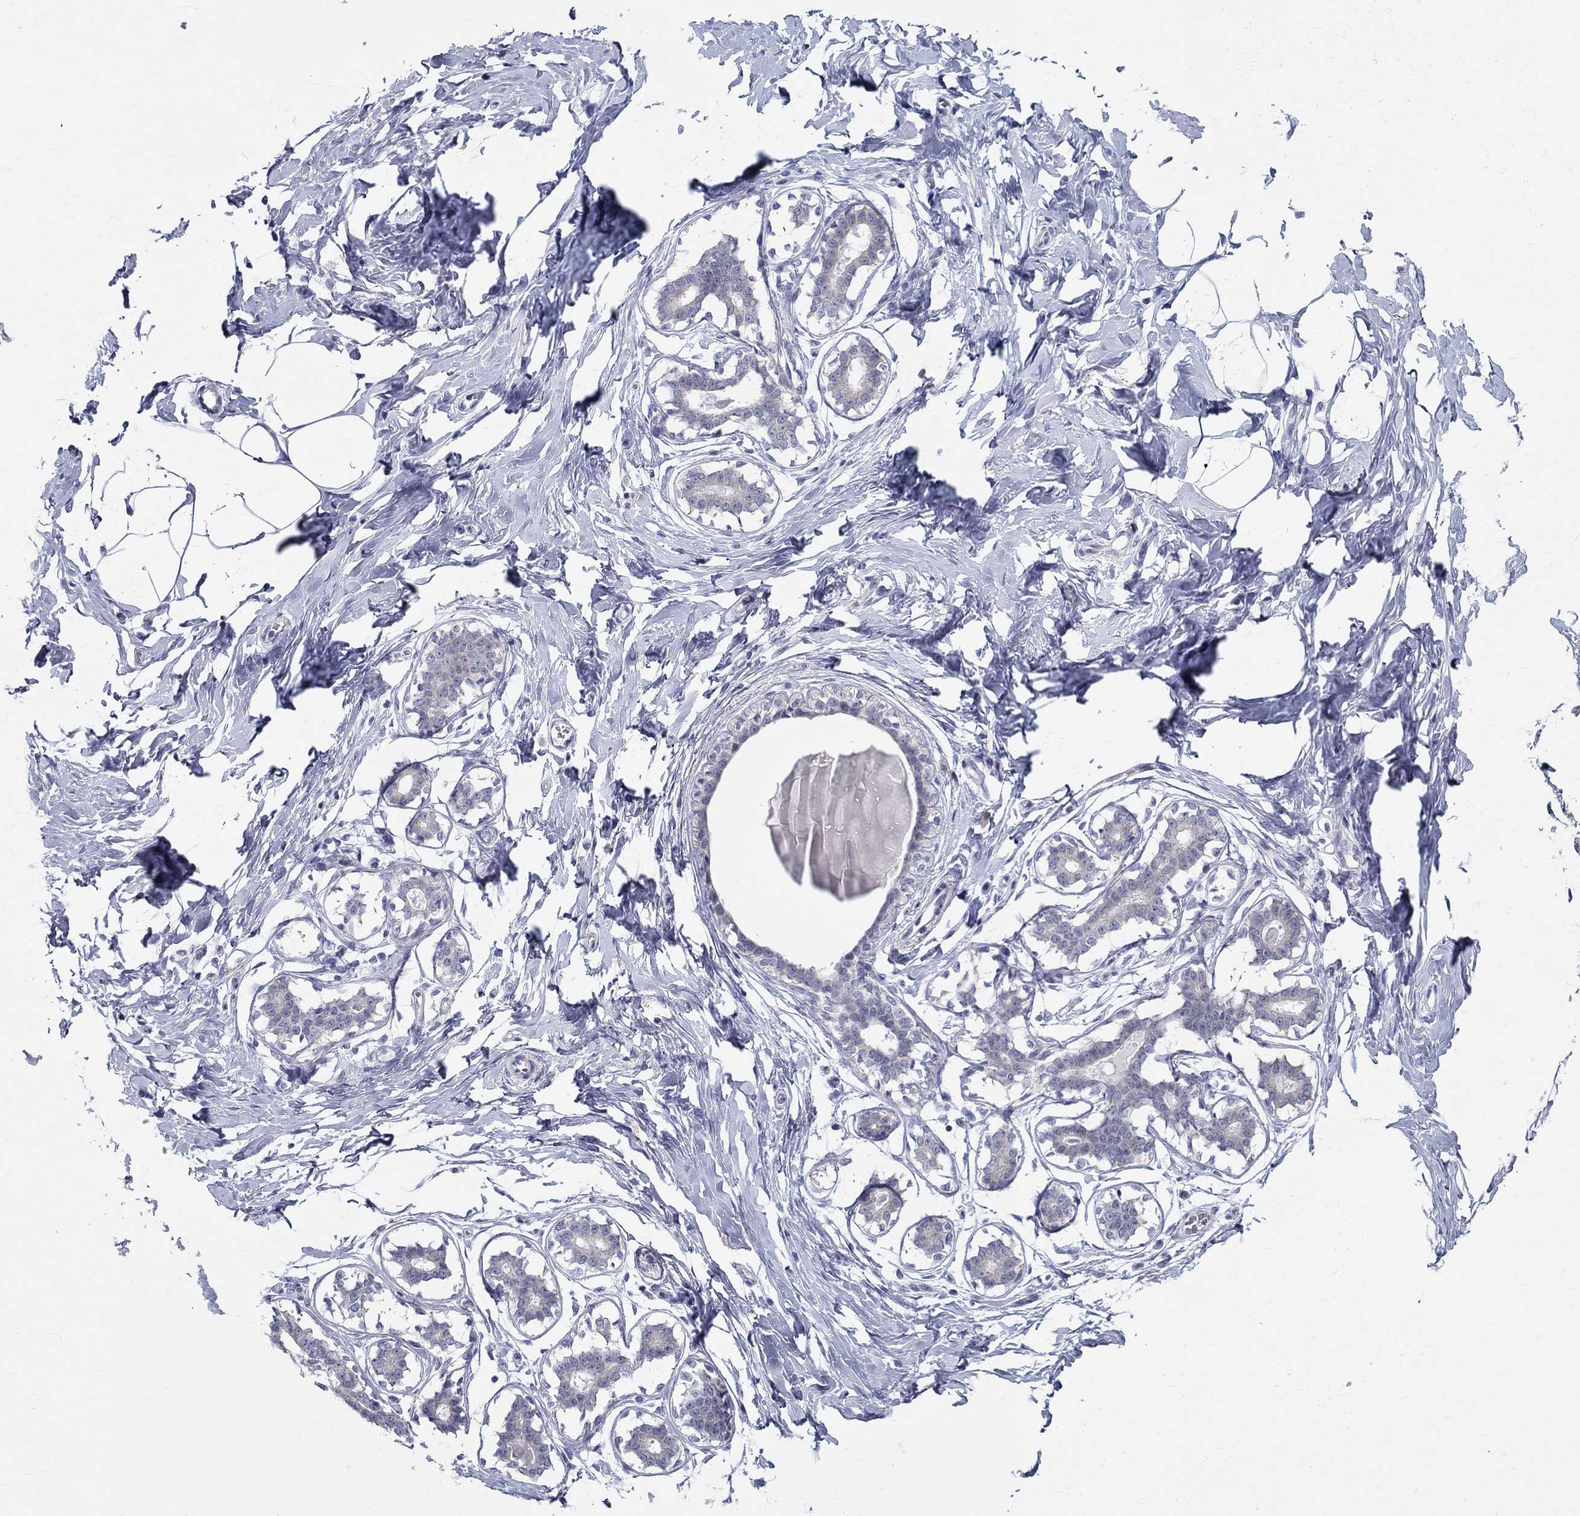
{"staining": {"intensity": "negative", "quantity": "none", "location": "none"}, "tissue": "breast", "cell_type": "Adipocytes", "image_type": "normal", "snomed": [{"axis": "morphology", "description": "Normal tissue, NOS"}, {"axis": "morphology", "description": "Lobular carcinoma, in situ"}, {"axis": "topography", "description": "Breast"}], "caption": "Immunohistochemical staining of benign breast shows no significant positivity in adipocytes. The staining was performed using DAB (3,3'-diaminobenzidine) to visualize the protein expression in brown, while the nuclei were stained in blue with hematoxylin (Magnification: 20x).", "gene": "ENSG00000290147", "patient": {"sex": "female", "age": 35}}